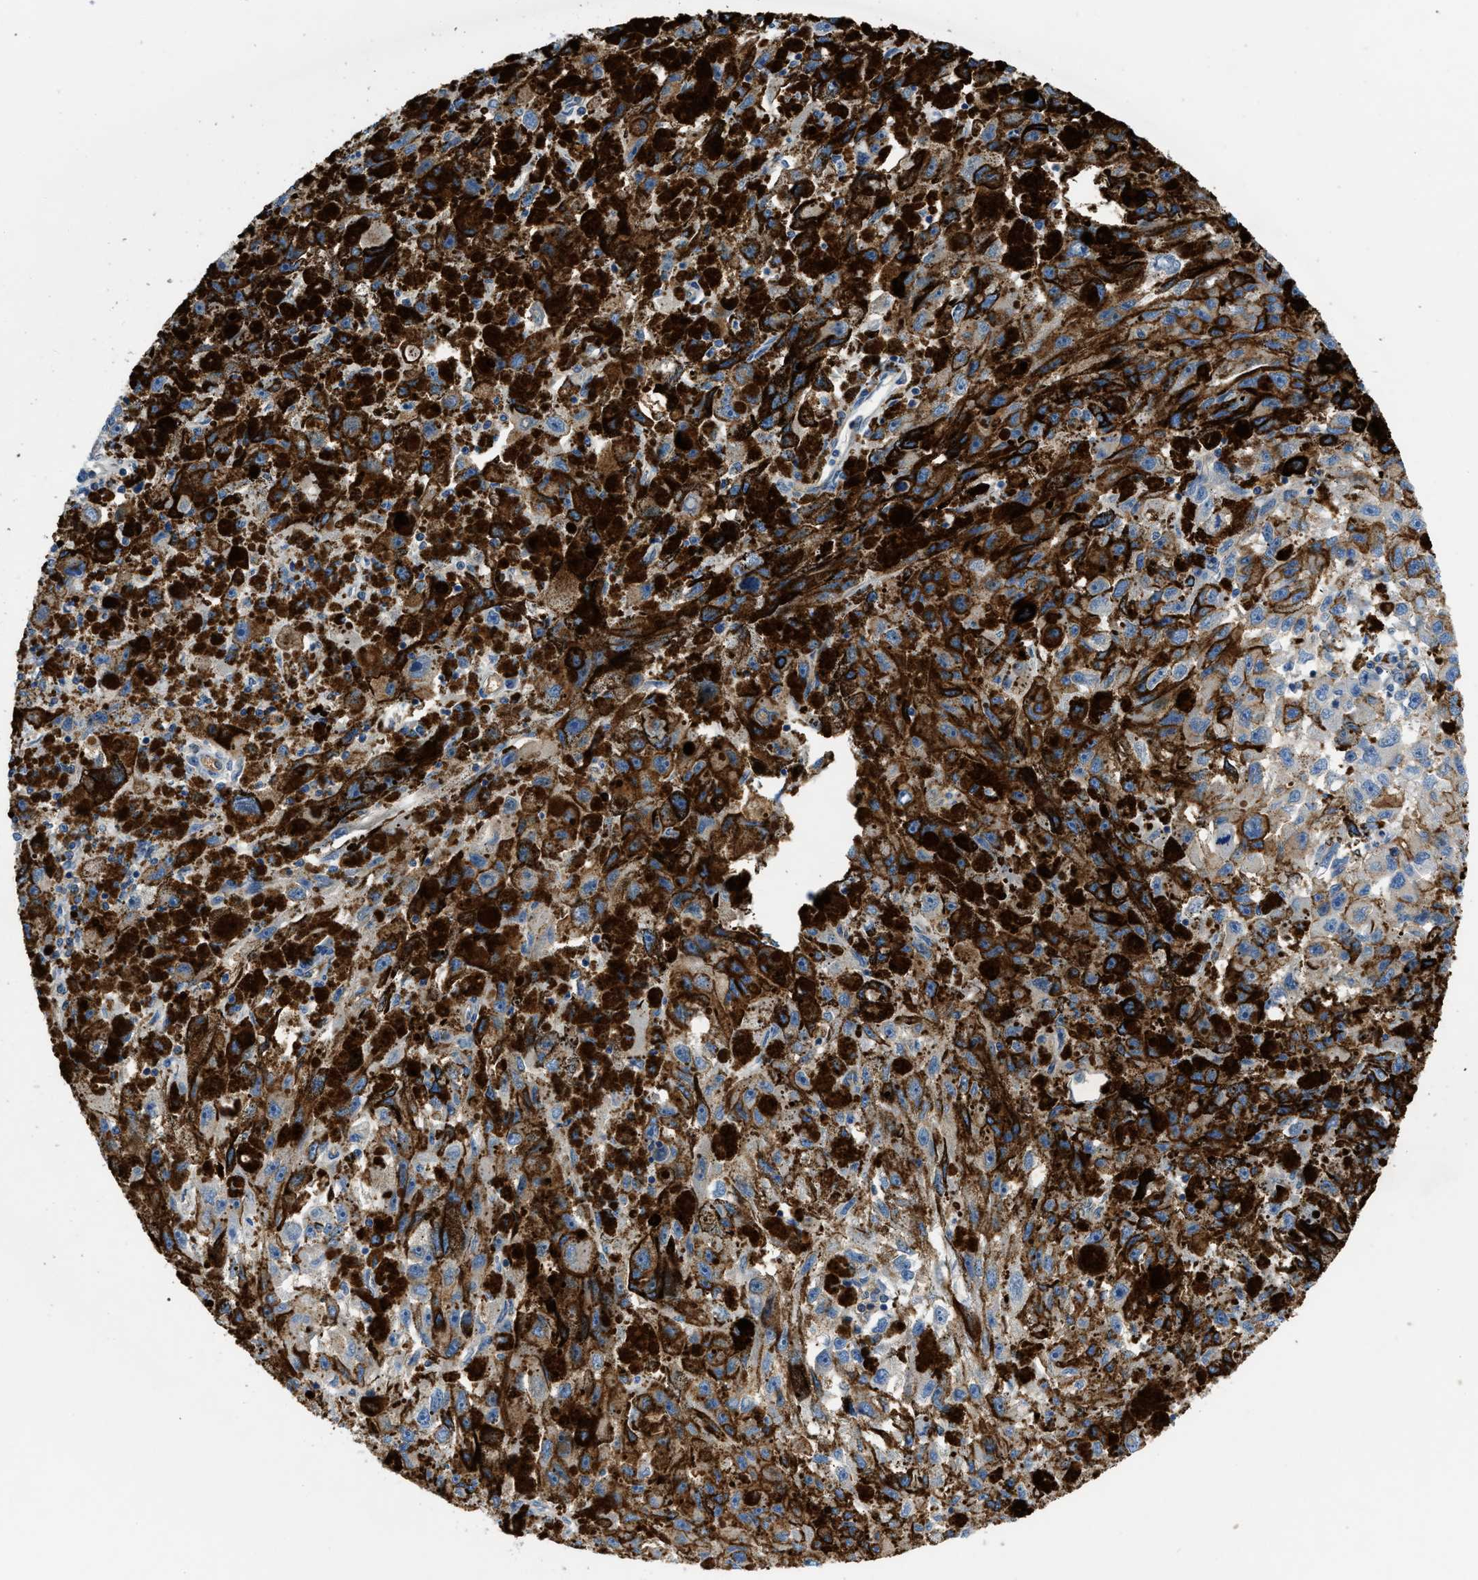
{"staining": {"intensity": "weak", "quantity": "25%-75%", "location": "cytoplasmic/membranous"}, "tissue": "melanoma", "cell_type": "Tumor cells", "image_type": "cancer", "snomed": [{"axis": "morphology", "description": "Malignant melanoma, NOS"}, {"axis": "topography", "description": "Skin"}], "caption": "A histopathology image of melanoma stained for a protein shows weak cytoplasmic/membranous brown staining in tumor cells. (brown staining indicates protein expression, while blue staining denotes nuclei).", "gene": "ORAI1", "patient": {"sex": "female", "age": 104}}